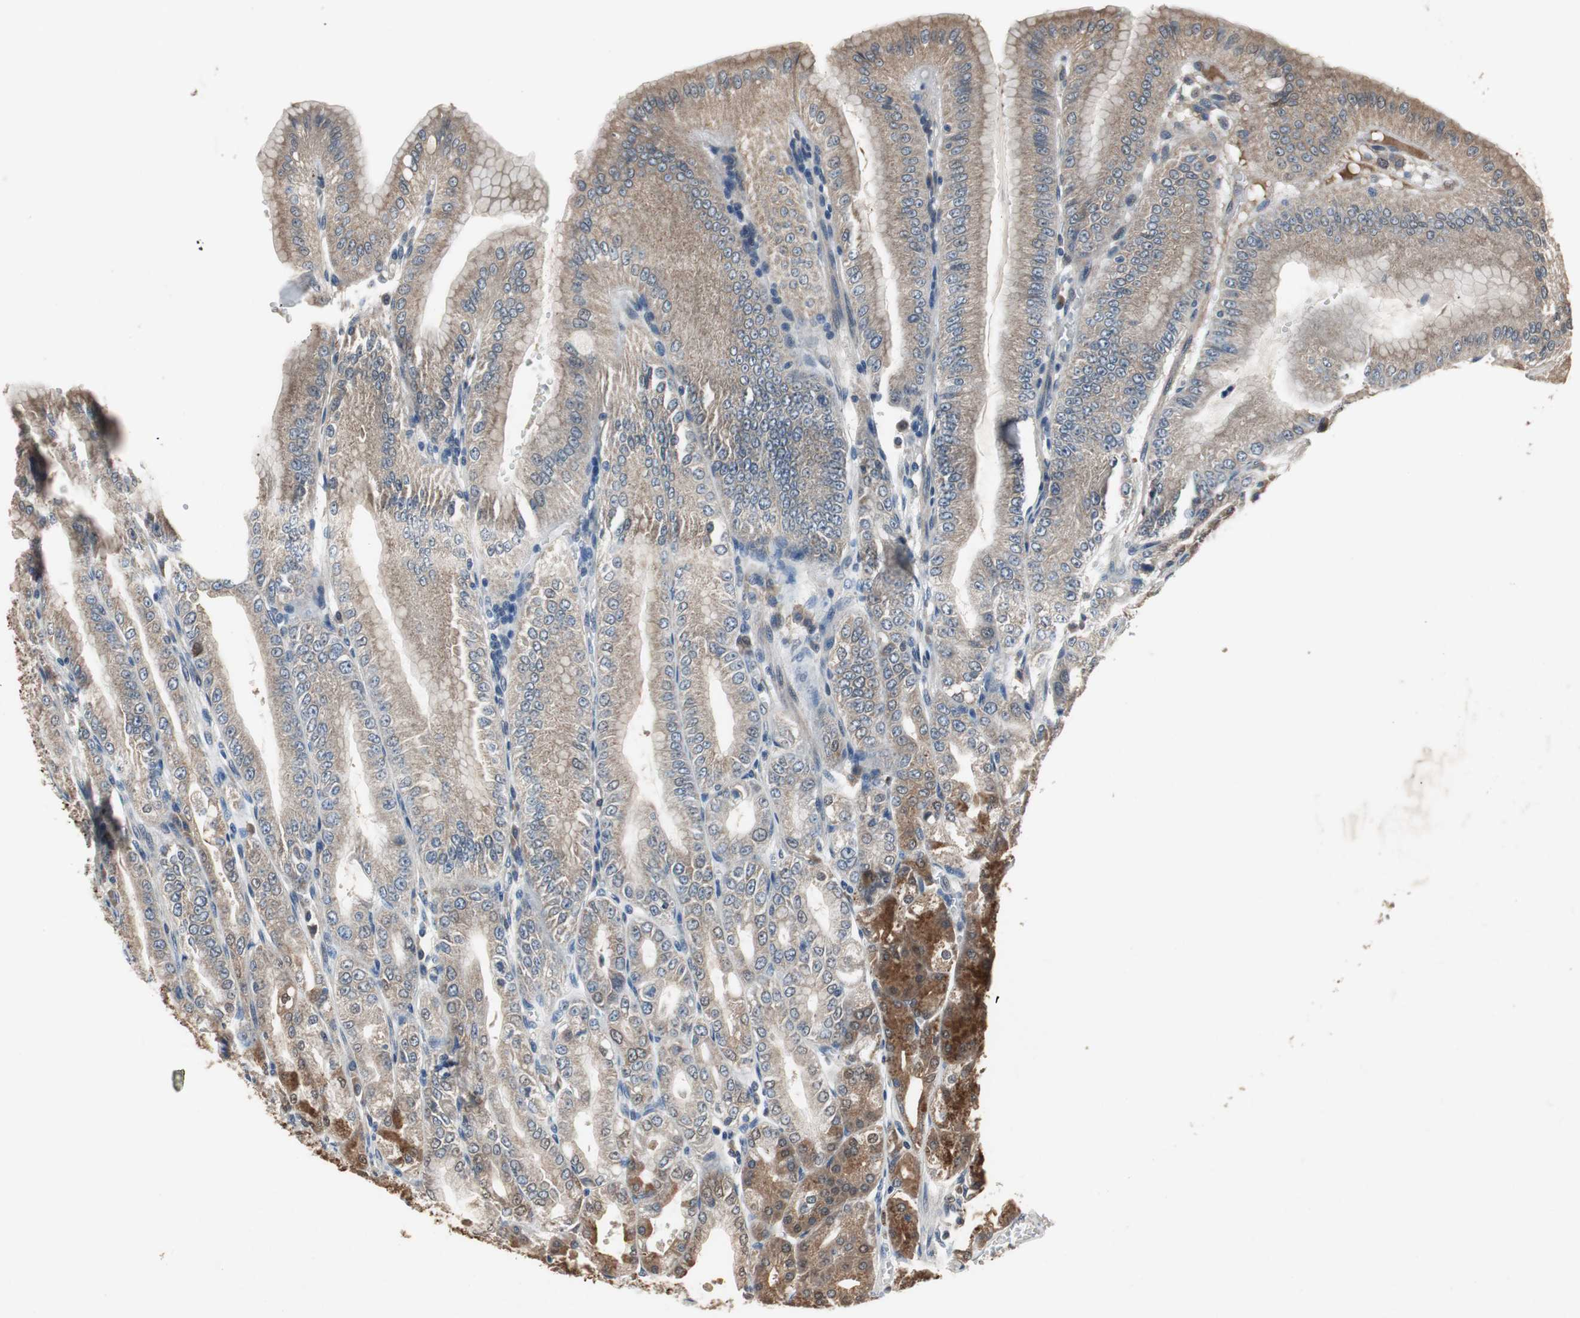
{"staining": {"intensity": "moderate", "quantity": "25%-75%", "location": "cytoplasmic/membranous"}, "tissue": "stomach", "cell_type": "Glandular cells", "image_type": "normal", "snomed": [{"axis": "morphology", "description": "Normal tissue, NOS"}, {"axis": "topography", "description": "Stomach, lower"}], "caption": "Immunohistochemistry (IHC) of unremarkable stomach demonstrates medium levels of moderate cytoplasmic/membranous positivity in approximately 25%-75% of glandular cells. The staining is performed using DAB (3,3'-diaminobenzidine) brown chromogen to label protein expression. The nuclei are counter-stained blue using hematoxylin.", "gene": "PI4KB", "patient": {"sex": "male", "age": 71}}